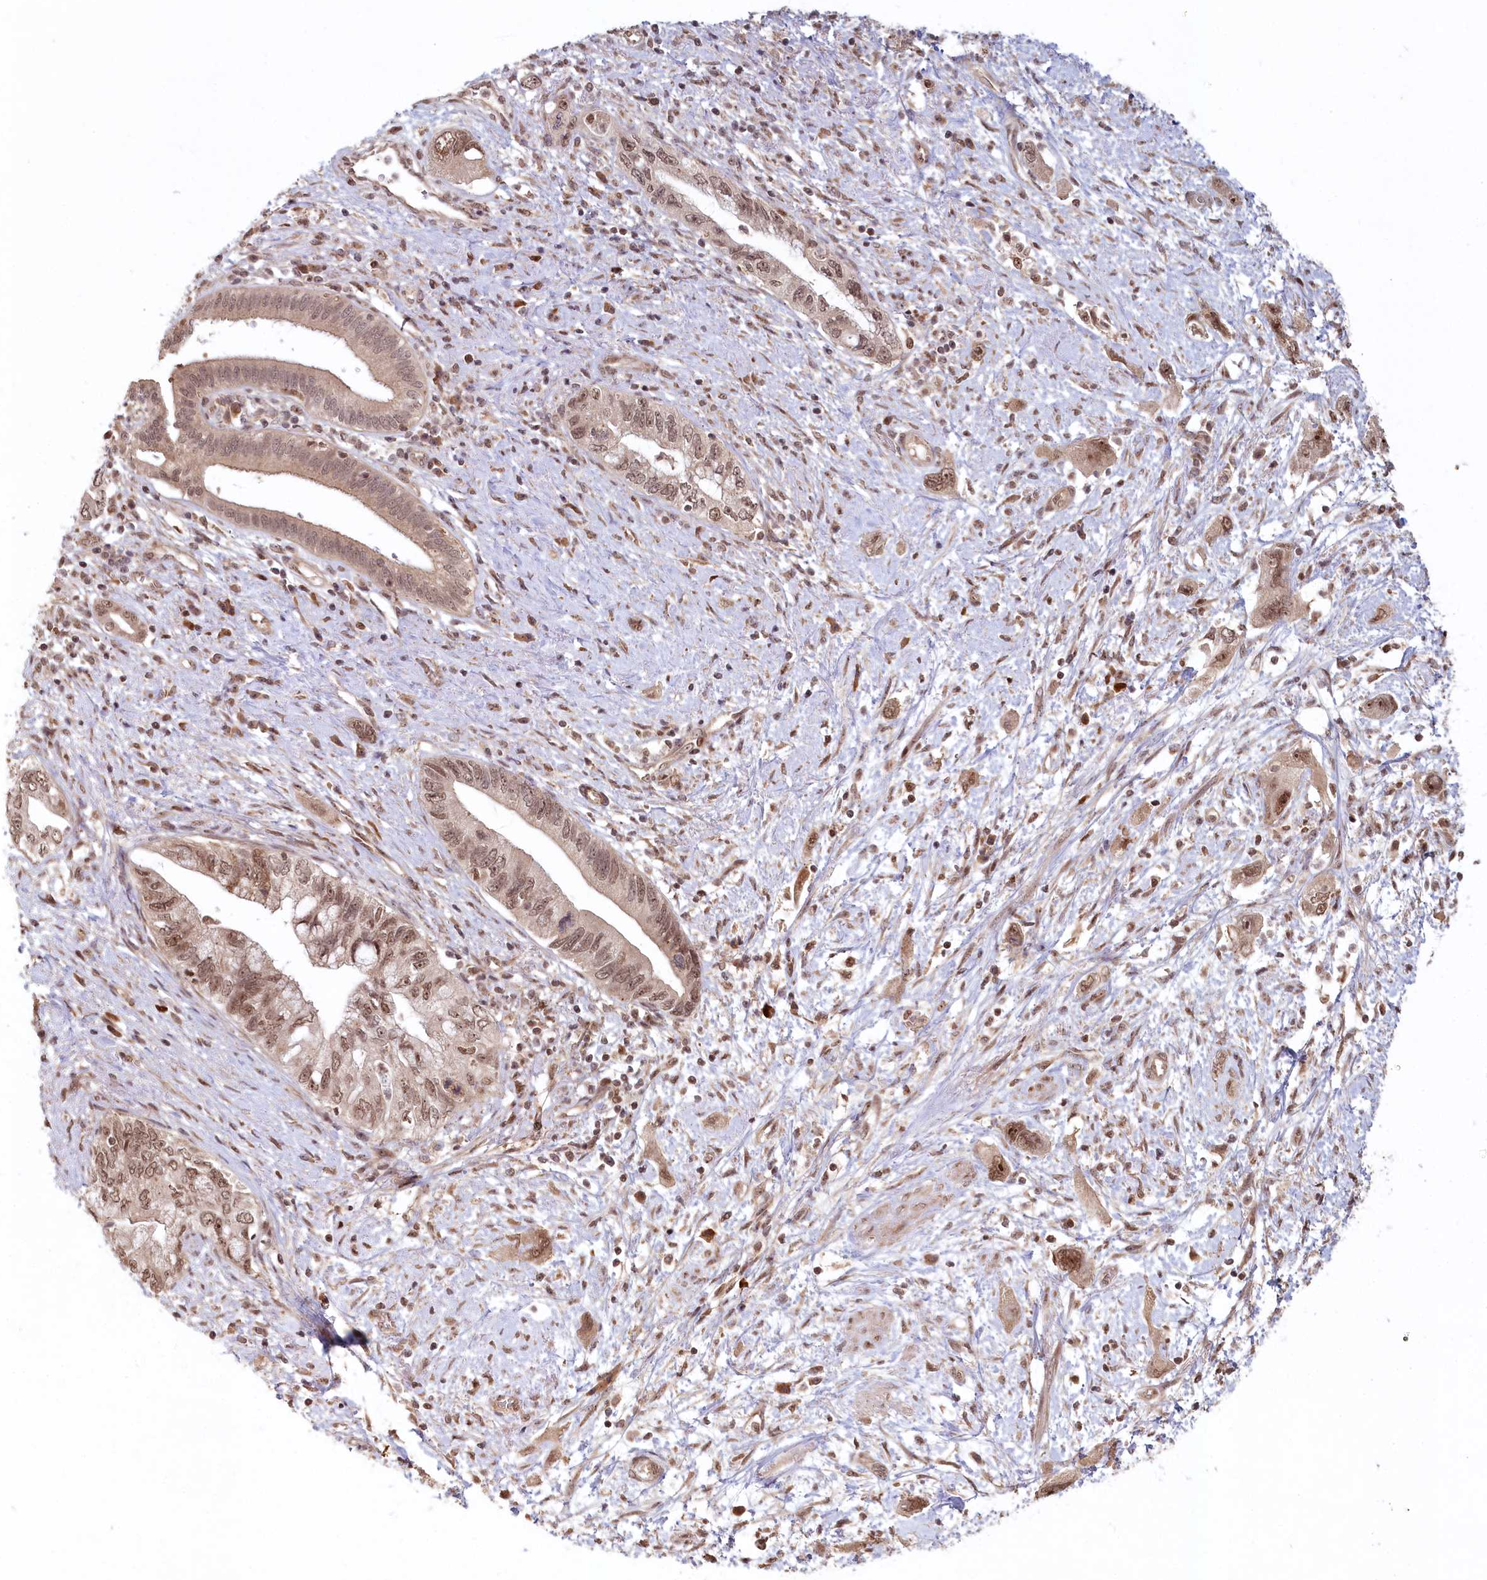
{"staining": {"intensity": "moderate", "quantity": ">75%", "location": "nuclear"}, "tissue": "pancreatic cancer", "cell_type": "Tumor cells", "image_type": "cancer", "snomed": [{"axis": "morphology", "description": "Adenocarcinoma, NOS"}, {"axis": "topography", "description": "Pancreas"}], "caption": "Protein positivity by IHC reveals moderate nuclear expression in about >75% of tumor cells in adenocarcinoma (pancreatic).", "gene": "WAPL", "patient": {"sex": "female", "age": 73}}